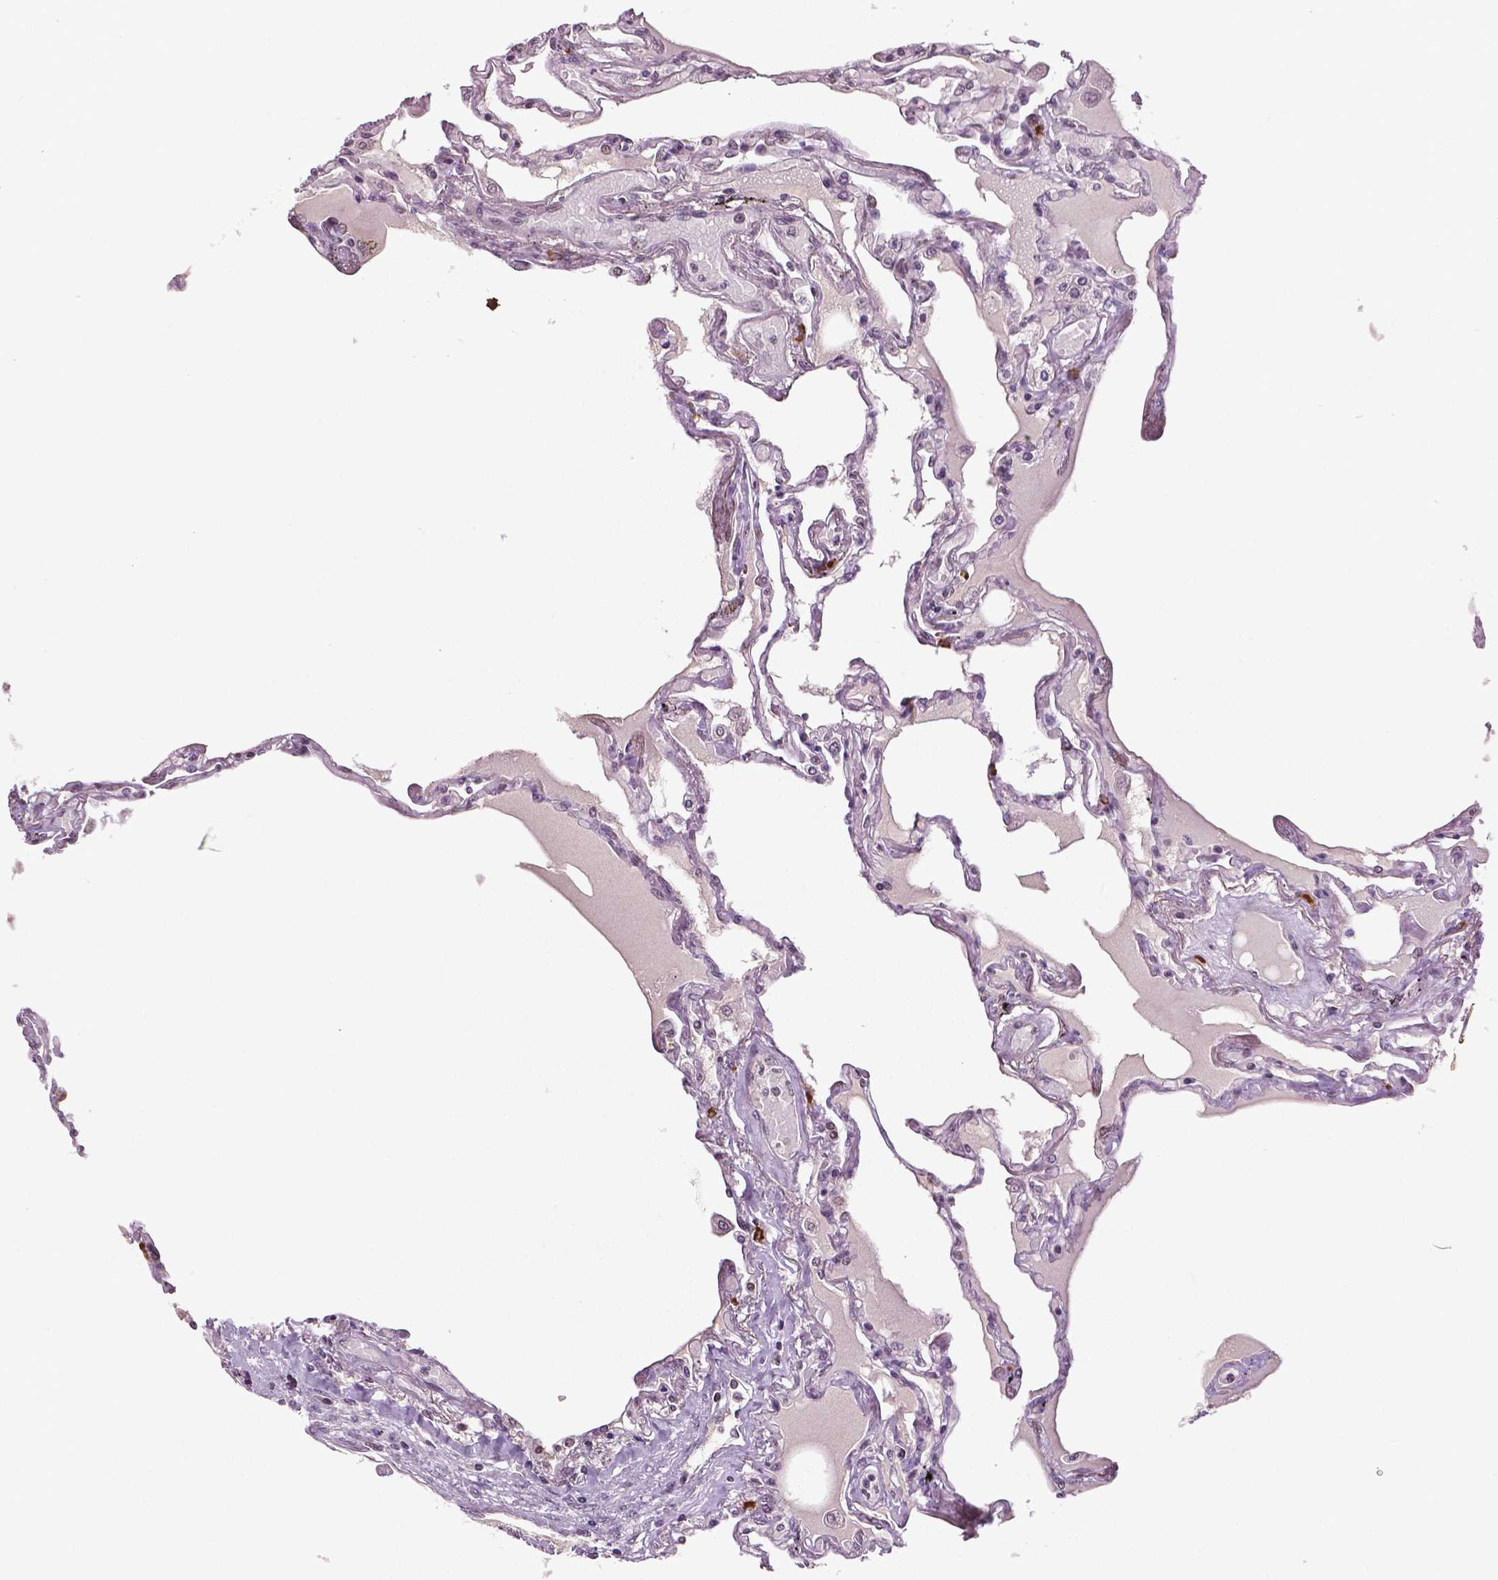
{"staining": {"intensity": "moderate", "quantity": "<25%", "location": "nuclear"}, "tissue": "lung", "cell_type": "Alveolar cells", "image_type": "normal", "snomed": [{"axis": "morphology", "description": "Normal tissue, NOS"}, {"axis": "morphology", "description": "Adenocarcinoma, NOS"}, {"axis": "topography", "description": "Cartilage tissue"}, {"axis": "topography", "description": "Lung"}], "caption": "Protein expression by immunohistochemistry displays moderate nuclear positivity in approximately <25% of alveolar cells in normal lung. The staining was performed using DAB (3,3'-diaminobenzidine) to visualize the protein expression in brown, while the nuclei were stained in blue with hematoxylin (Magnification: 20x).", "gene": "DLX5", "patient": {"sex": "female", "age": 67}}